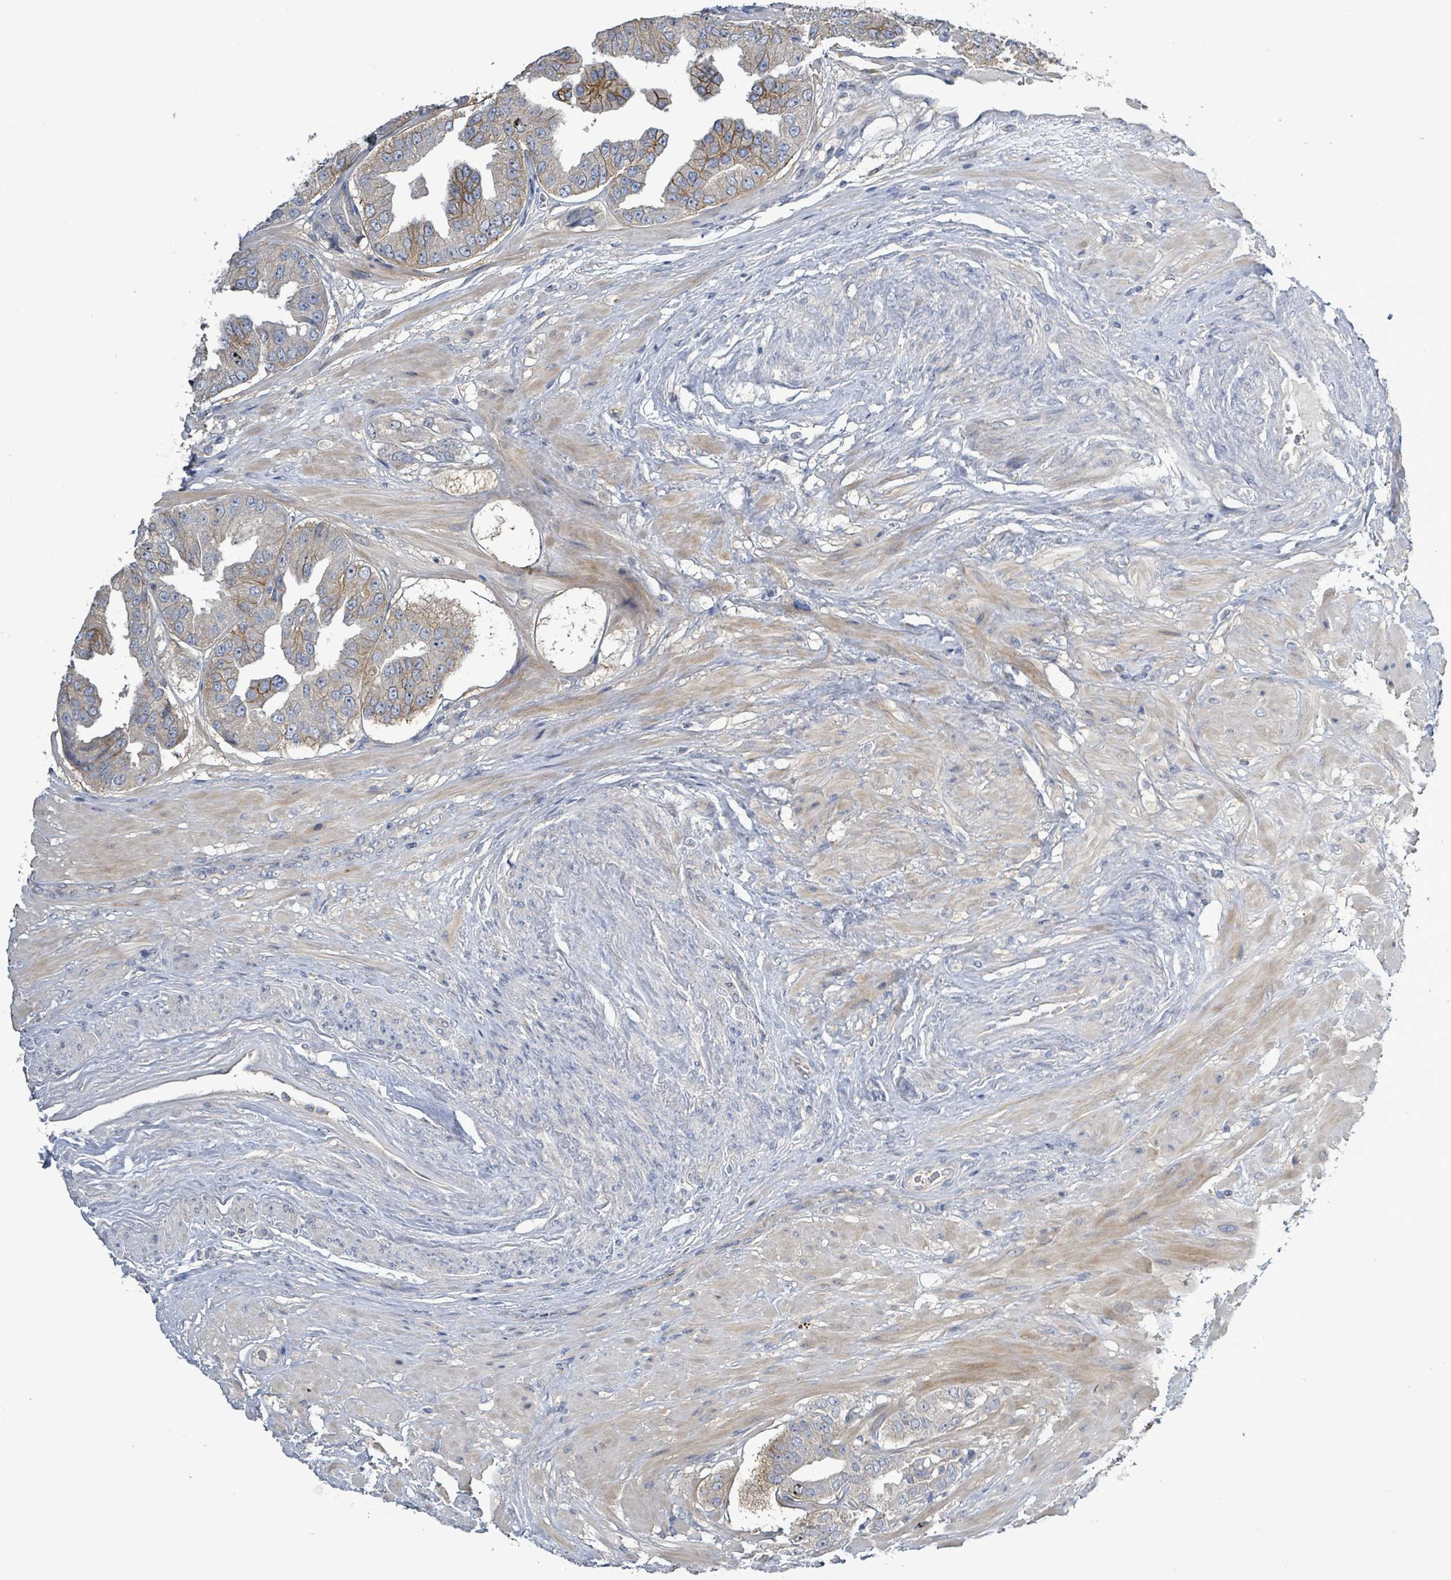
{"staining": {"intensity": "moderate", "quantity": "<25%", "location": "cytoplasmic/membranous"}, "tissue": "prostate cancer", "cell_type": "Tumor cells", "image_type": "cancer", "snomed": [{"axis": "morphology", "description": "Adenocarcinoma, High grade"}, {"axis": "topography", "description": "Prostate"}], "caption": "High-grade adenocarcinoma (prostate) stained with immunohistochemistry (IHC) reveals moderate cytoplasmic/membranous expression in approximately <25% of tumor cells. (DAB = brown stain, brightfield microscopy at high magnification).", "gene": "KRAS", "patient": {"sex": "male", "age": 63}}